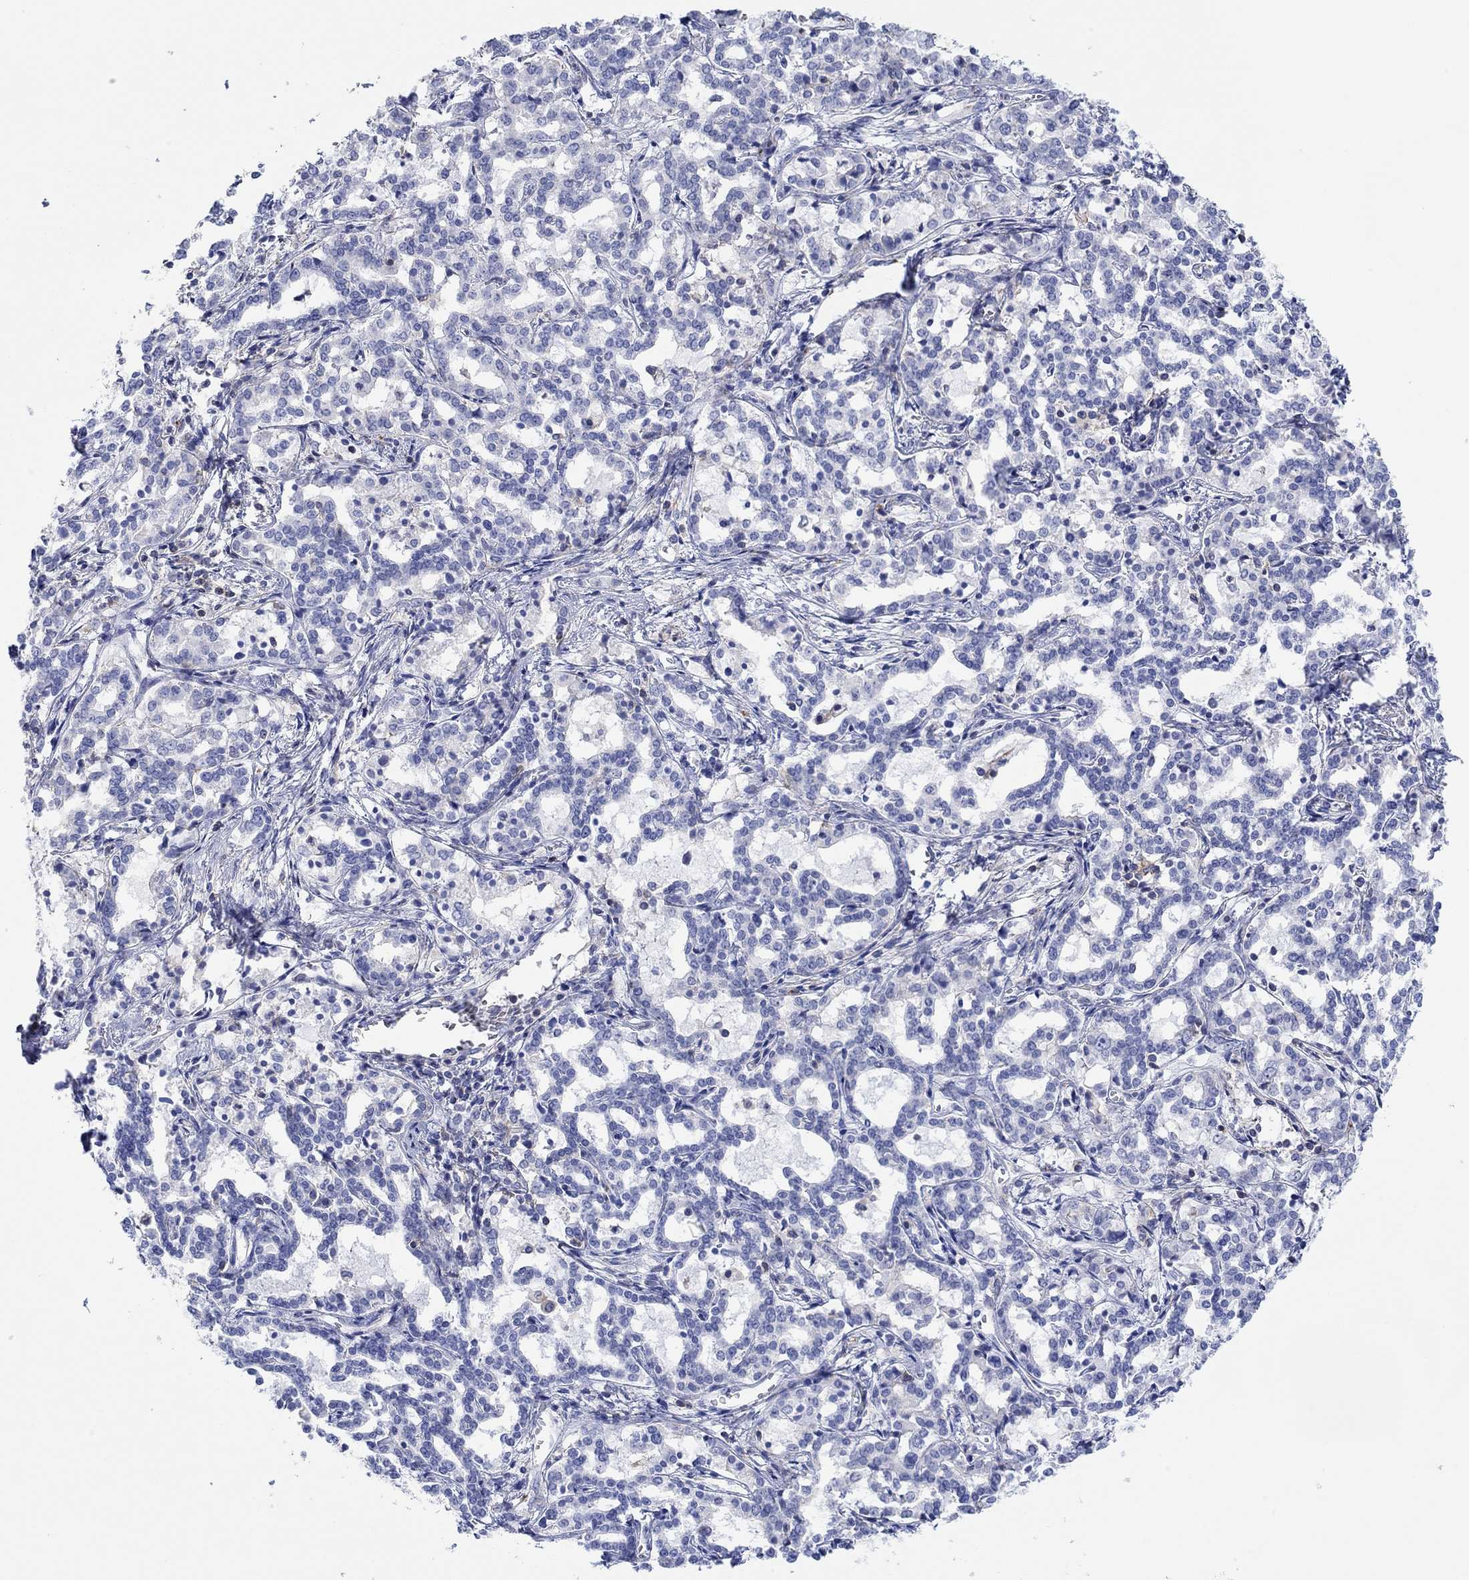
{"staining": {"intensity": "negative", "quantity": "none", "location": "none"}, "tissue": "liver cancer", "cell_type": "Tumor cells", "image_type": "cancer", "snomed": [{"axis": "morphology", "description": "Cholangiocarcinoma"}, {"axis": "topography", "description": "Liver"}], "caption": "IHC of human liver cancer (cholangiocarcinoma) displays no expression in tumor cells.", "gene": "PPIL6", "patient": {"sex": "female", "age": 47}}